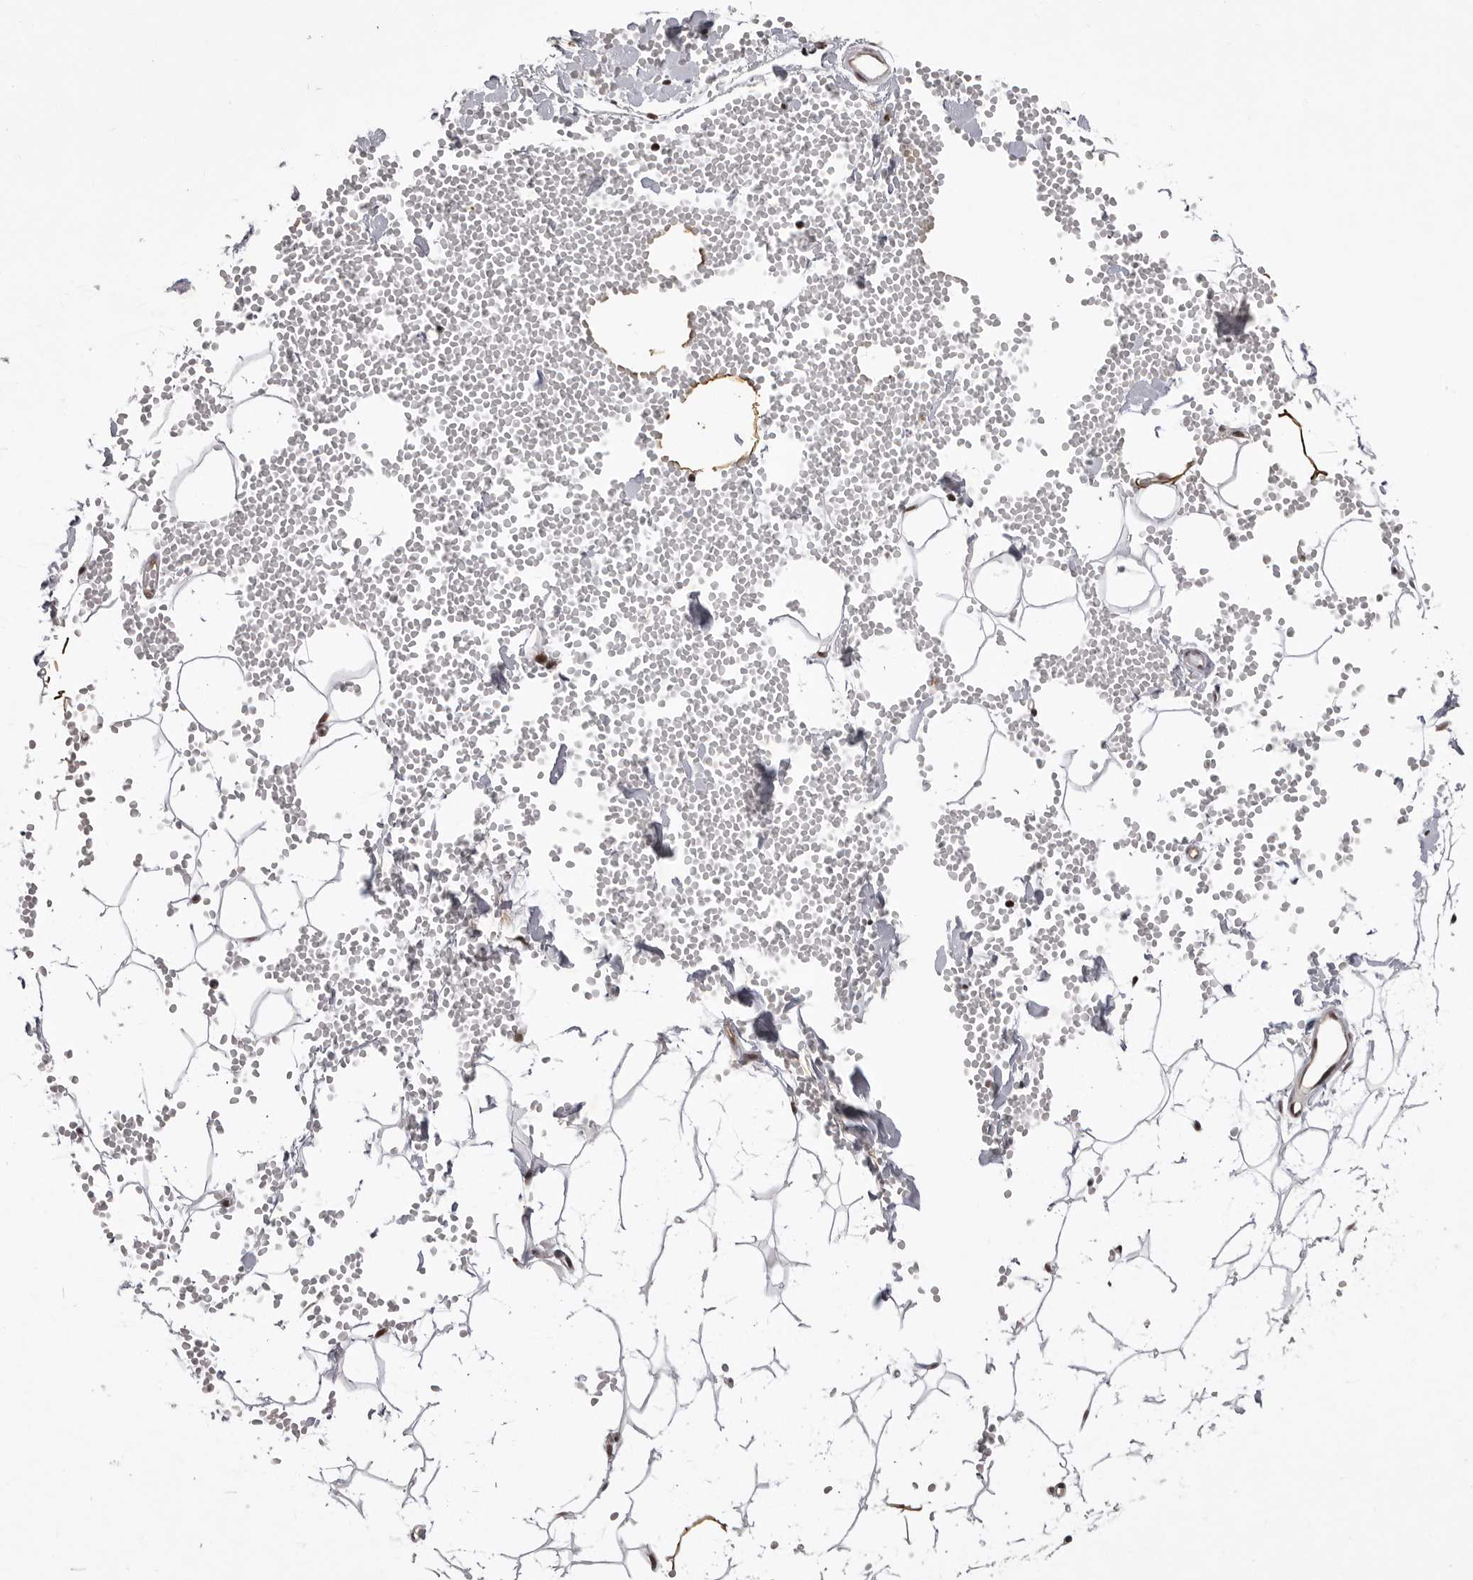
{"staining": {"intensity": "moderate", "quantity": ">75%", "location": "nuclear"}, "tissue": "adipose tissue", "cell_type": "Adipocytes", "image_type": "normal", "snomed": [{"axis": "morphology", "description": "Normal tissue, NOS"}, {"axis": "topography", "description": "Breast"}], "caption": "Immunohistochemistry (IHC) of unremarkable adipose tissue exhibits medium levels of moderate nuclear expression in about >75% of adipocytes. The protein of interest is stained brown, and the nuclei are stained in blue (DAB (3,3'-diaminobenzidine) IHC with brightfield microscopy, high magnification).", "gene": "PPP1R8", "patient": {"sex": "female", "age": 23}}